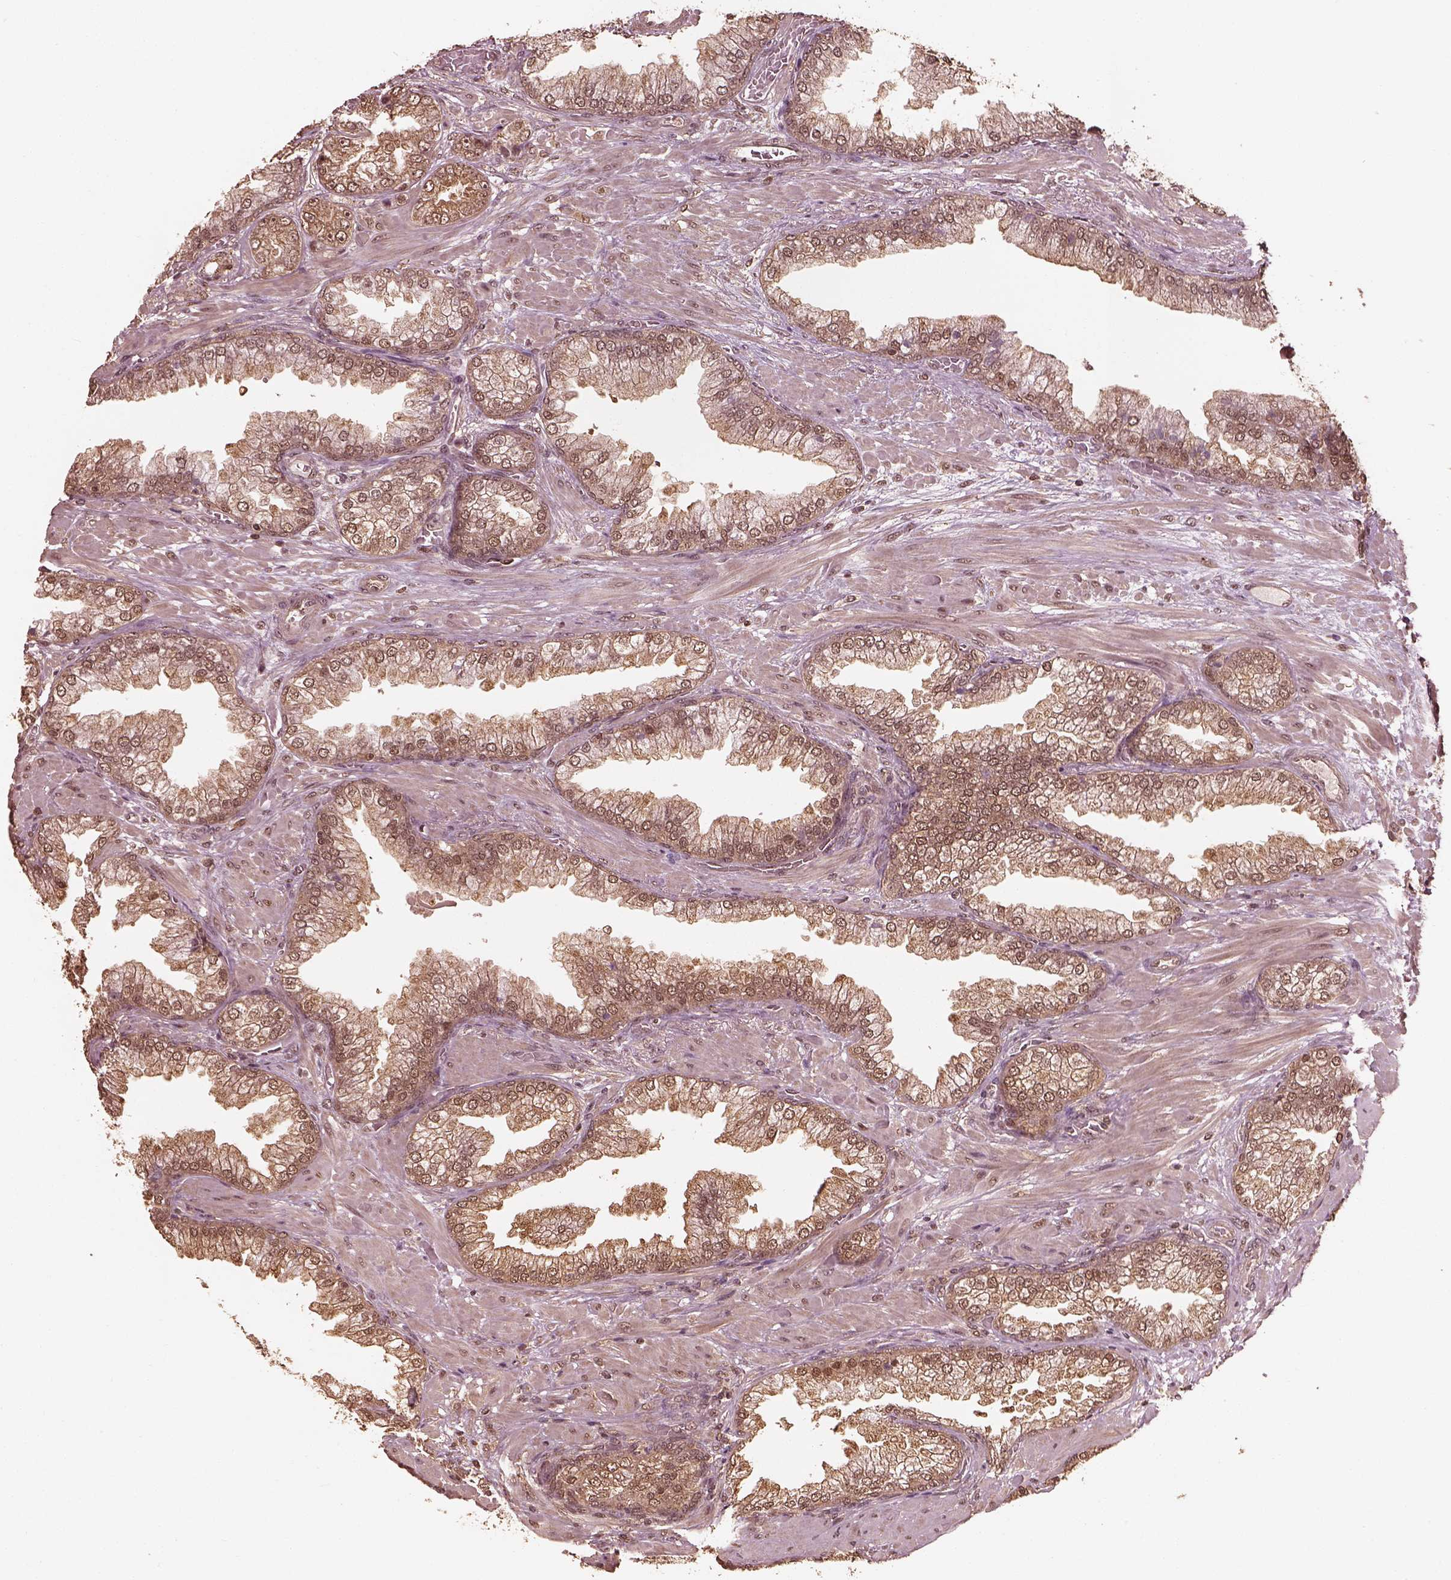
{"staining": {"intensity": "weak", "quantity": ">75%", "location": "cytoplasmic/membranous"}, "tissue": "prostate cancer", "cell_type": "Tumor cells", "image_type": "cancer", "snomed": [{"axis": "morphology", "description": "Adenocarcinoma, Low grade"}, {"axis": "topography", "description": "Prostate"}], "caption": "Protein positivity by immunohistochemistry (IHC) demonstrates weak cytoplasmic/membranous expression in about >75% of tumor cells in adenocarcinoma (low-grade) (prostate).", "gene": "PSMC5", "patient": {"sex": "male", "age": 57}}